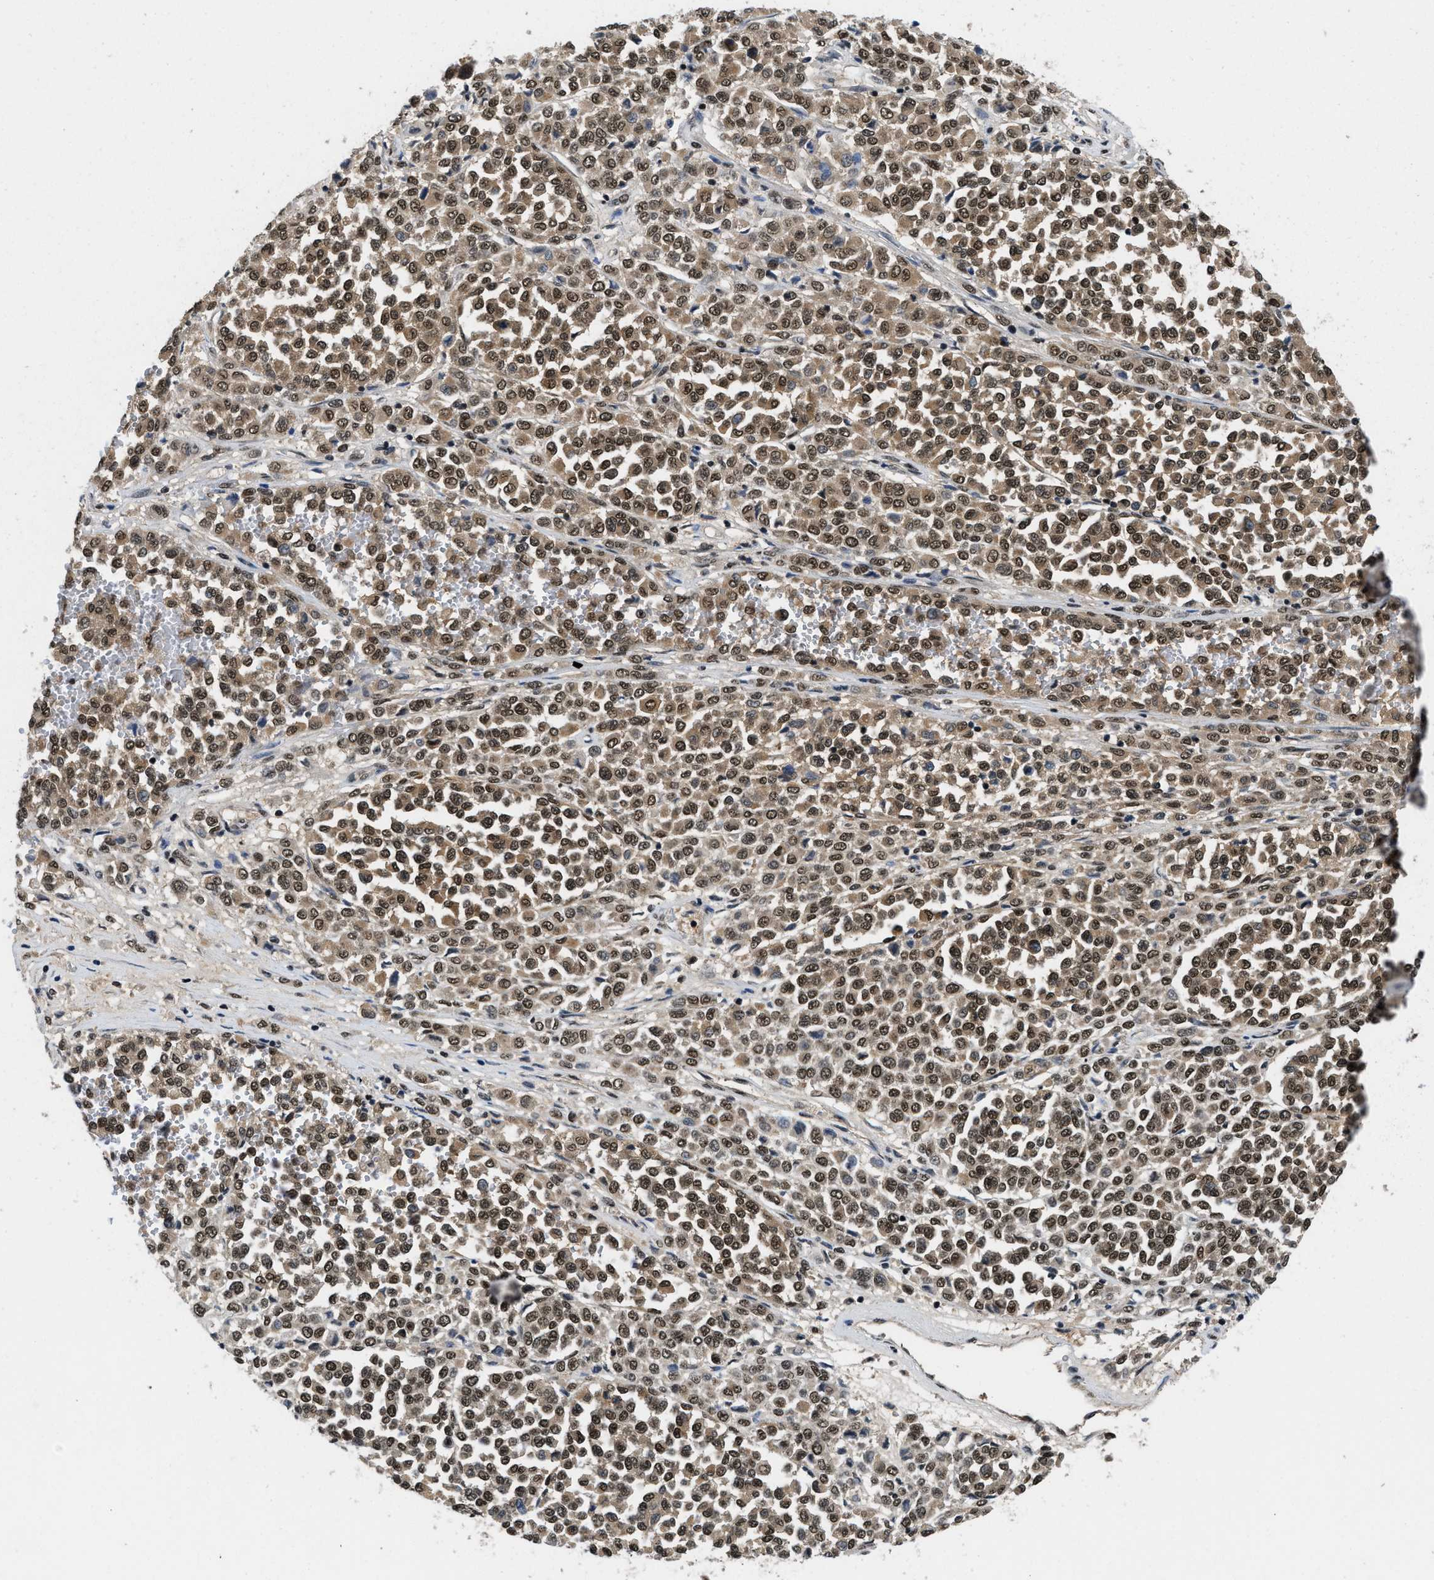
{"staining": {"intensity": "moderate", "quantity": ">75%", "location": "cytoplasmic/membranous,nuclear"}, "tissue": "melanoma", "cell_type": "Tumor cells", "image_type": "cancer", "snomed": [{"axis": "morphology", "description": "Malignant melanoma, Metastatic site"}, {"axis": "topography", "description": "Pancreas"}], "caption": "Immunohistochemical staining of melanoma exhibits medium levels of moderate cytoplasmic/membranous and nuclear protein positivity in about >75% of tumor cells.", "gene": "SAFB", "patient": {"sex": "female", "age": 30}}